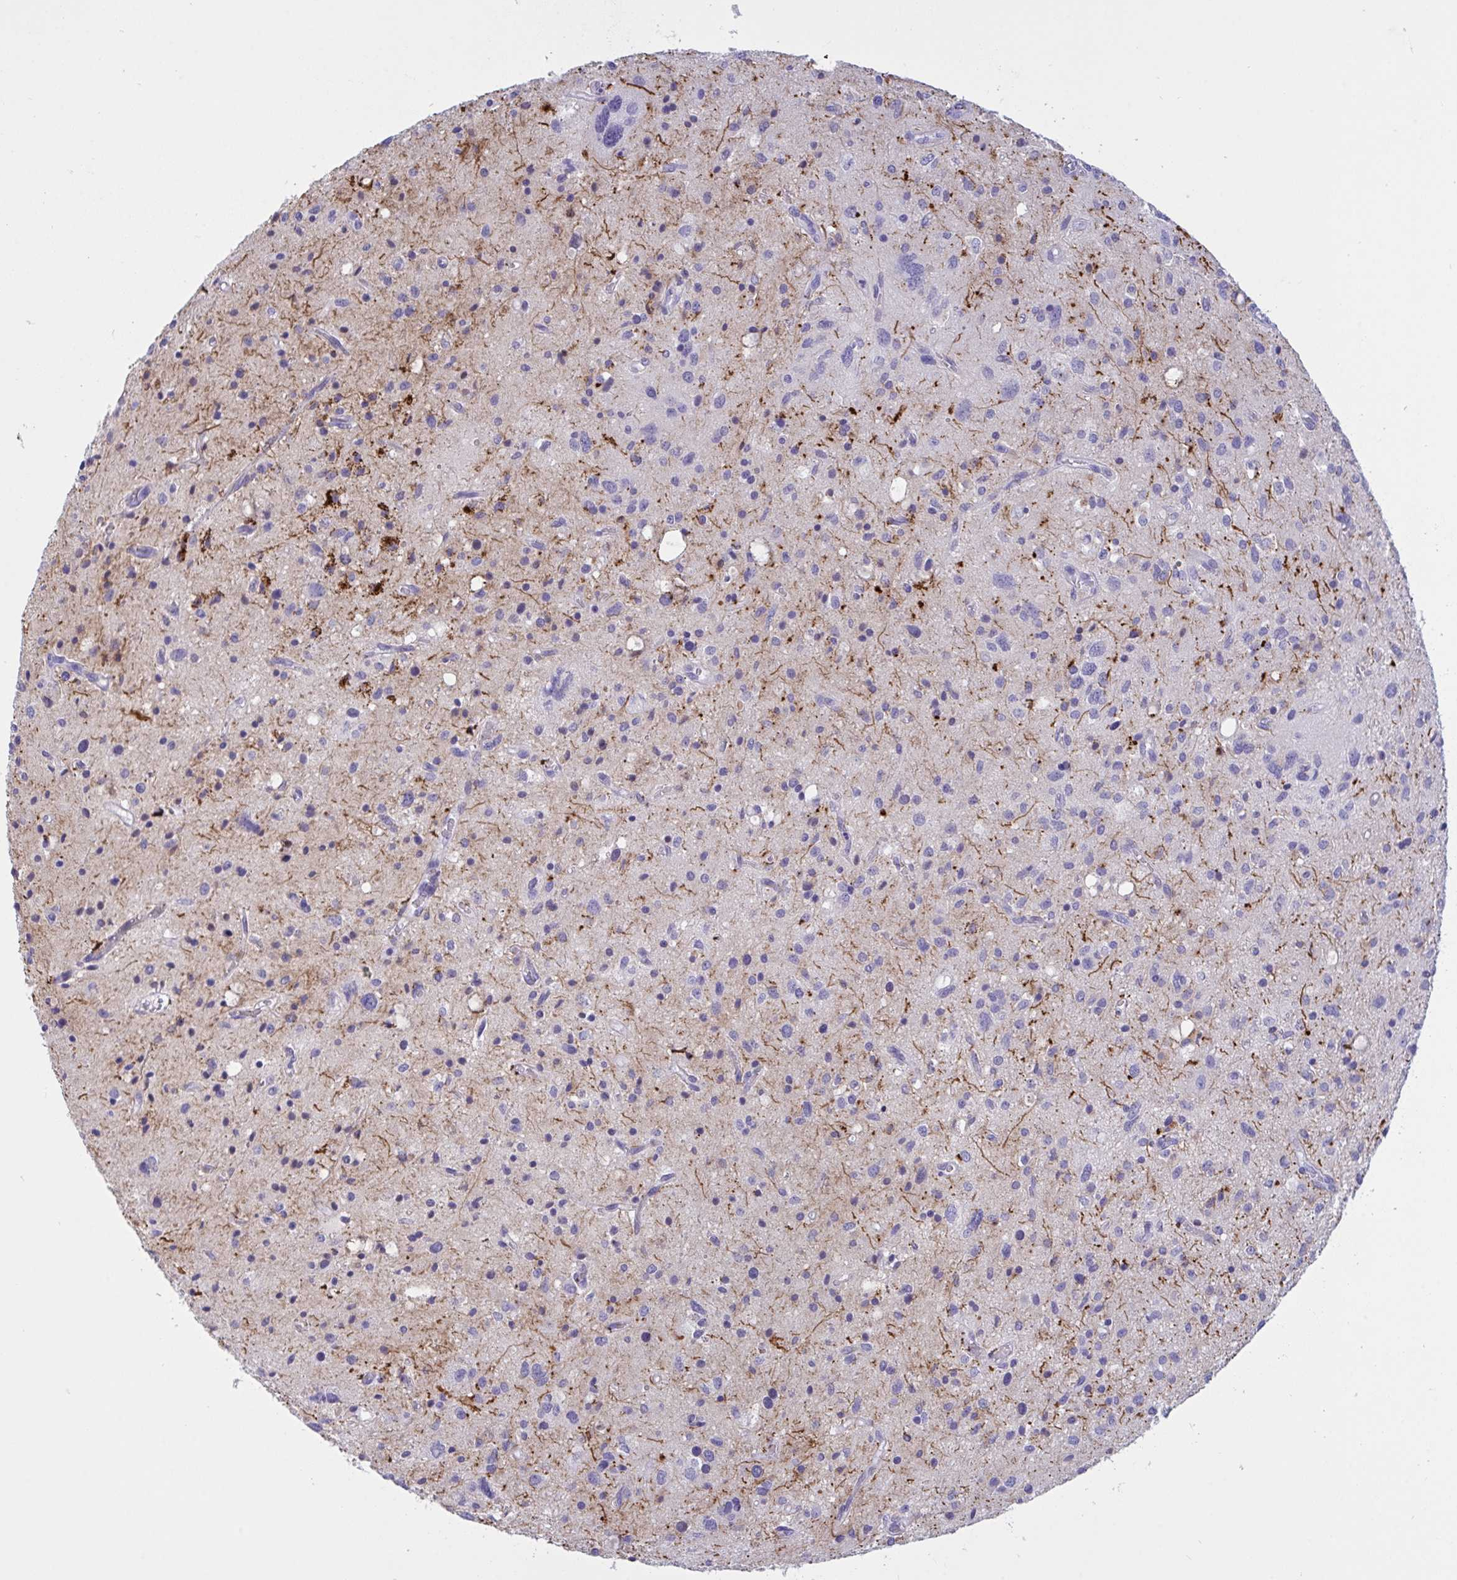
{"staining": {"intensity": "negative", "quantity": "none", "location": "none"}, "tissue": "glioma", "cell_type": "Tumor cells", "image_type": "cancer", "snomed": [{"axis": "morphology", "description": "Glioma, malignant, Low grade"}, {"axis": "topography", "description": "Brain"}], "caption": "DAB immunohistochemical staining of human malignant glioma (low-grade) shows no significant staining in tumor cells.", "gene": "OXLD1", "patient": {"sex": "female", "age": 58}}